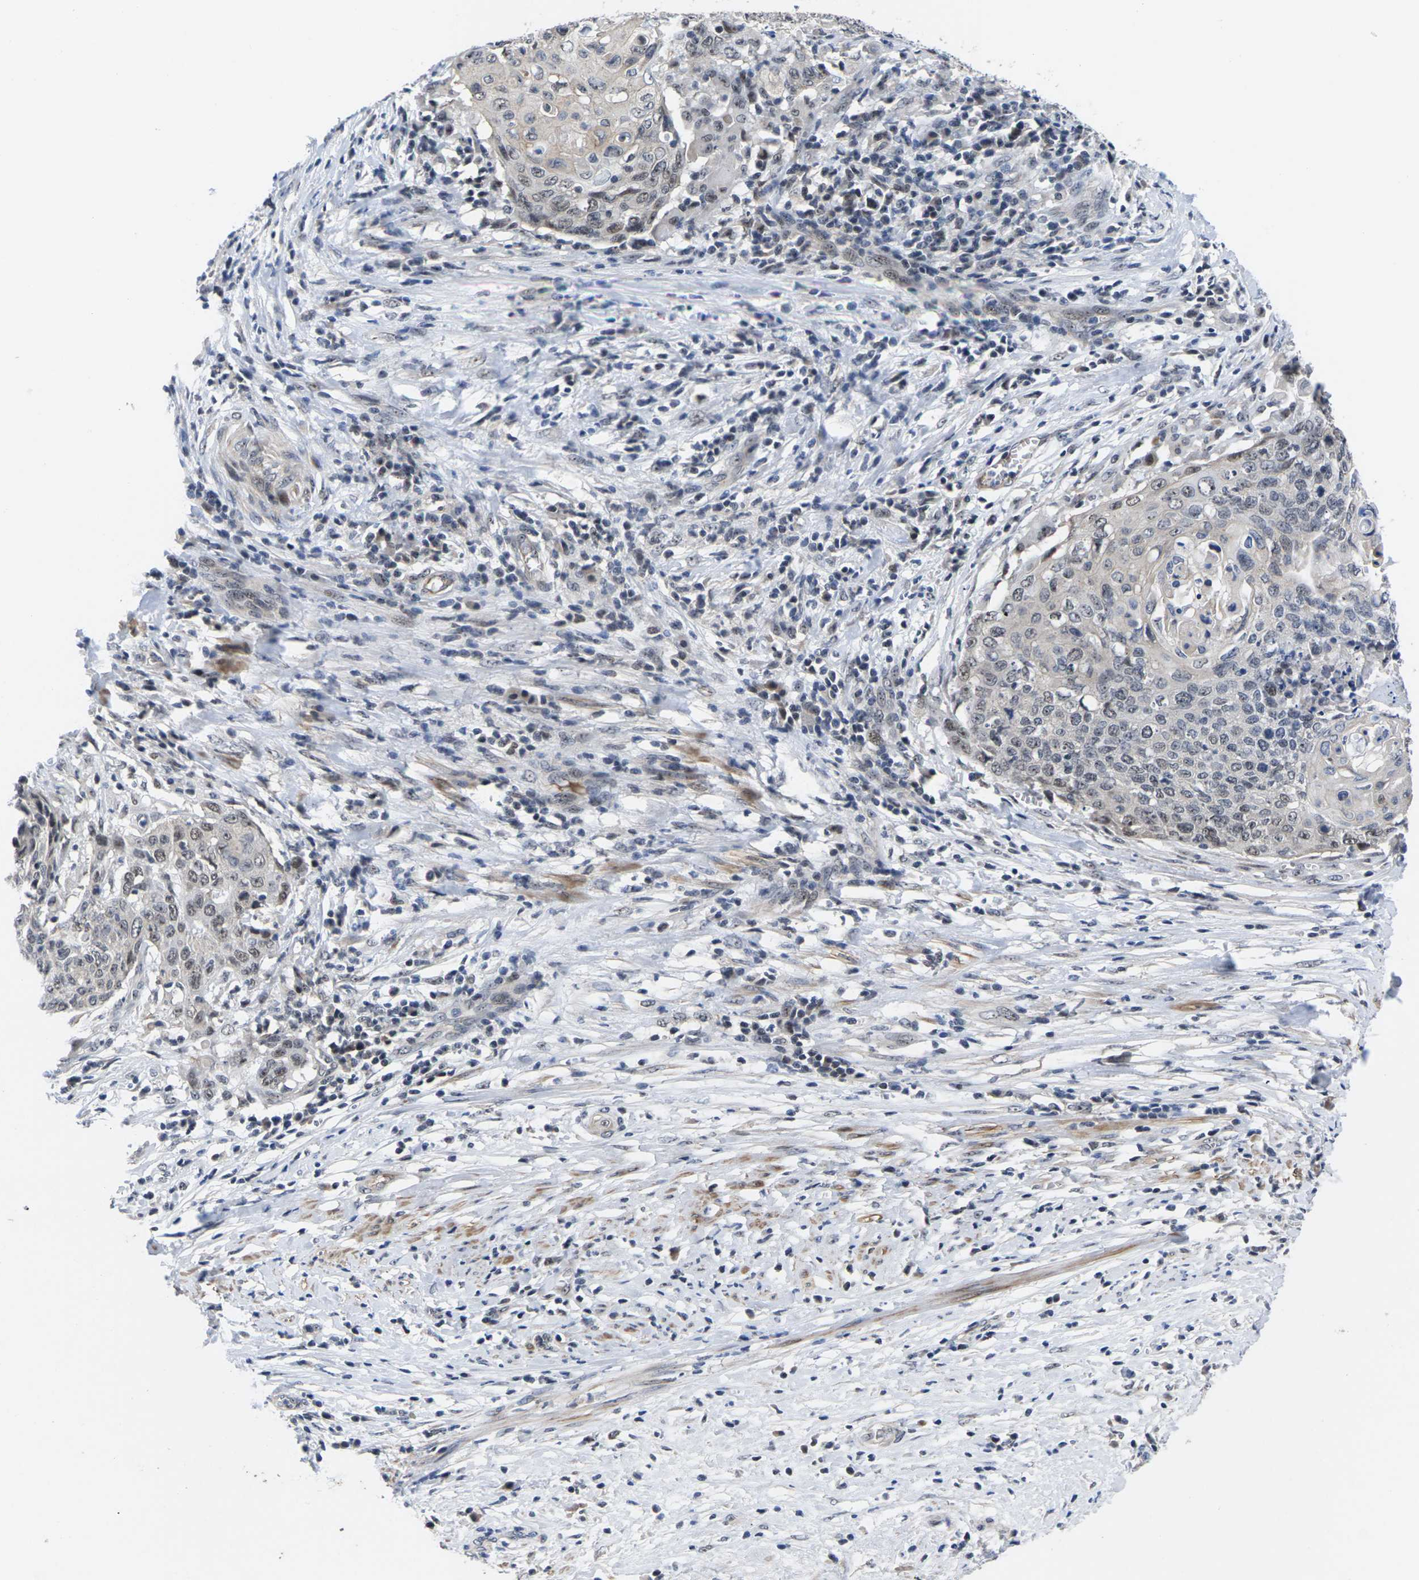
{"staining": {"intensity": "weak", "quantity": "<25%", "location": "cytoplasmic/membranous,nuclear"}, "tissue": "cervical cancer", "cell_type": "Tumor cells", "image_type": "cancer", "snomed": [{"axis": "morphology", "description": "Squamous cell carcinoma, NOS"}, {"axis": "topography", "description": "Cervix"}], "caption": "IHC image of human cervical cancer (squamous cell carcinoma) stained for a protein (brown), which exhibits no expression in tumor cells. (DAB IHC with hematoxylin counter stain).", "gene": "ST6GAL2", "patient": {"sex": "female", "age": 39}}